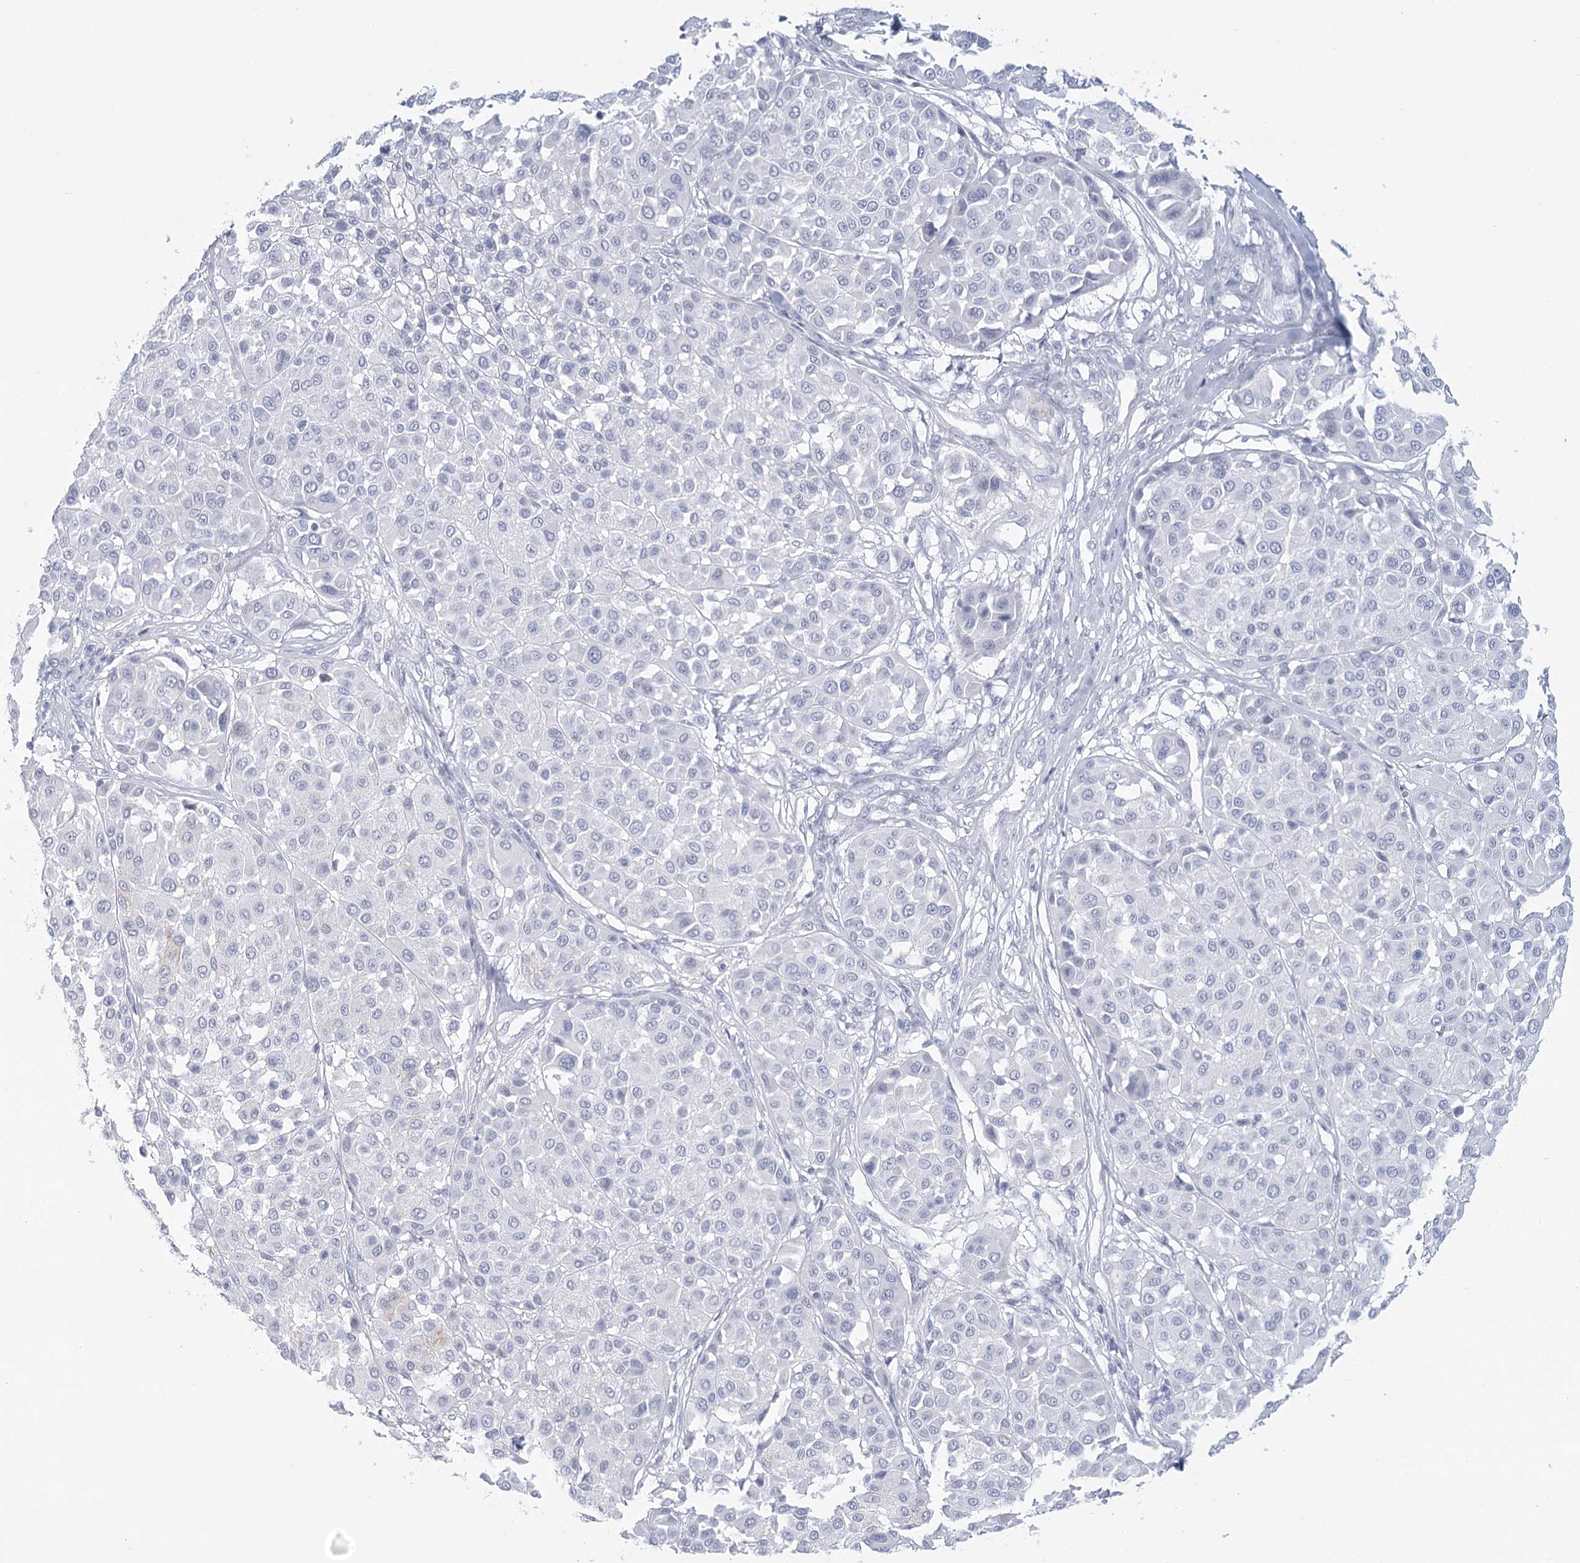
{"staining": {"intensity": "negative", "quantity": "none", "location": "none"}, "tissue": "melanoma", "cell_type": "Tumor cells", "image_type": "cancer", "snomed": [{"axis": "morphology", "description": "Malignant melanoma, Metastatic site"}, {"axis": "topography", "description": "Soft tissue"}], "caption": "Melanoma stained for a protein using IHC demonstrates no positivity tumor cells.", "gene": "WNT8B", "patient": {"sex": "male", "age": 41}}